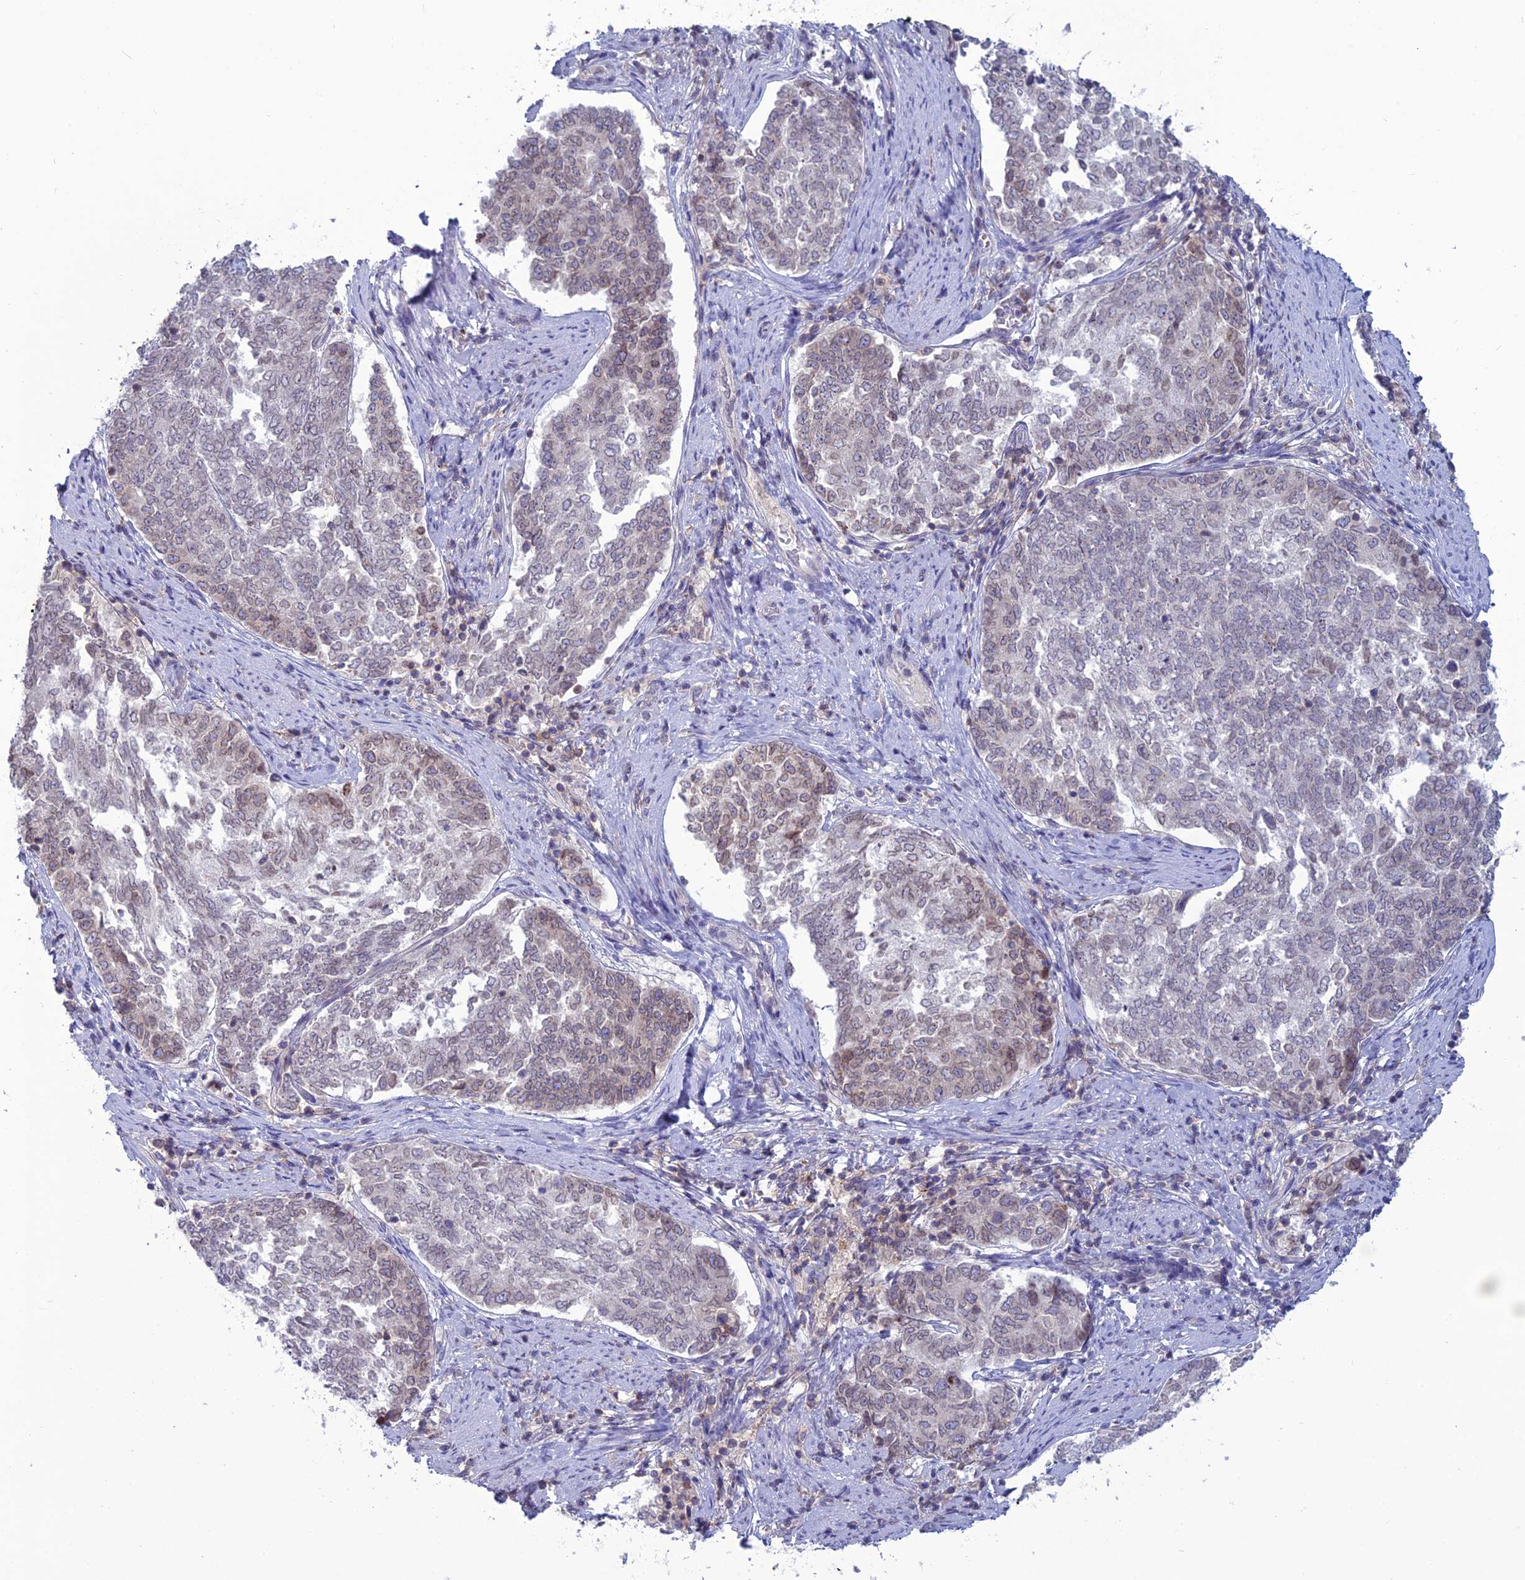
{"staining": {"intensity": "weak", "quantity": "25%-75%", "location": "cytoplasmic/membranous,nuclear"}, "tissue": "endometrial cancer", "cell_type": "Tumor cells", "image_type": "cancer", "snomed": [{"axis": "morphology", "description": "Adenocarcinoma, NOS"}, {"axis": "topography", "description": "Endometrium"}], "caption": "IHC photomicrograph of human endometrial cancer stained for a protein (brown), which reveals low levels of weak cytoplasmic/membranous and nuclear expression in approximately 25%-75% of tumor cells.", "gene": "WDR46", "patient": {"sex": "female", "age": 80}}